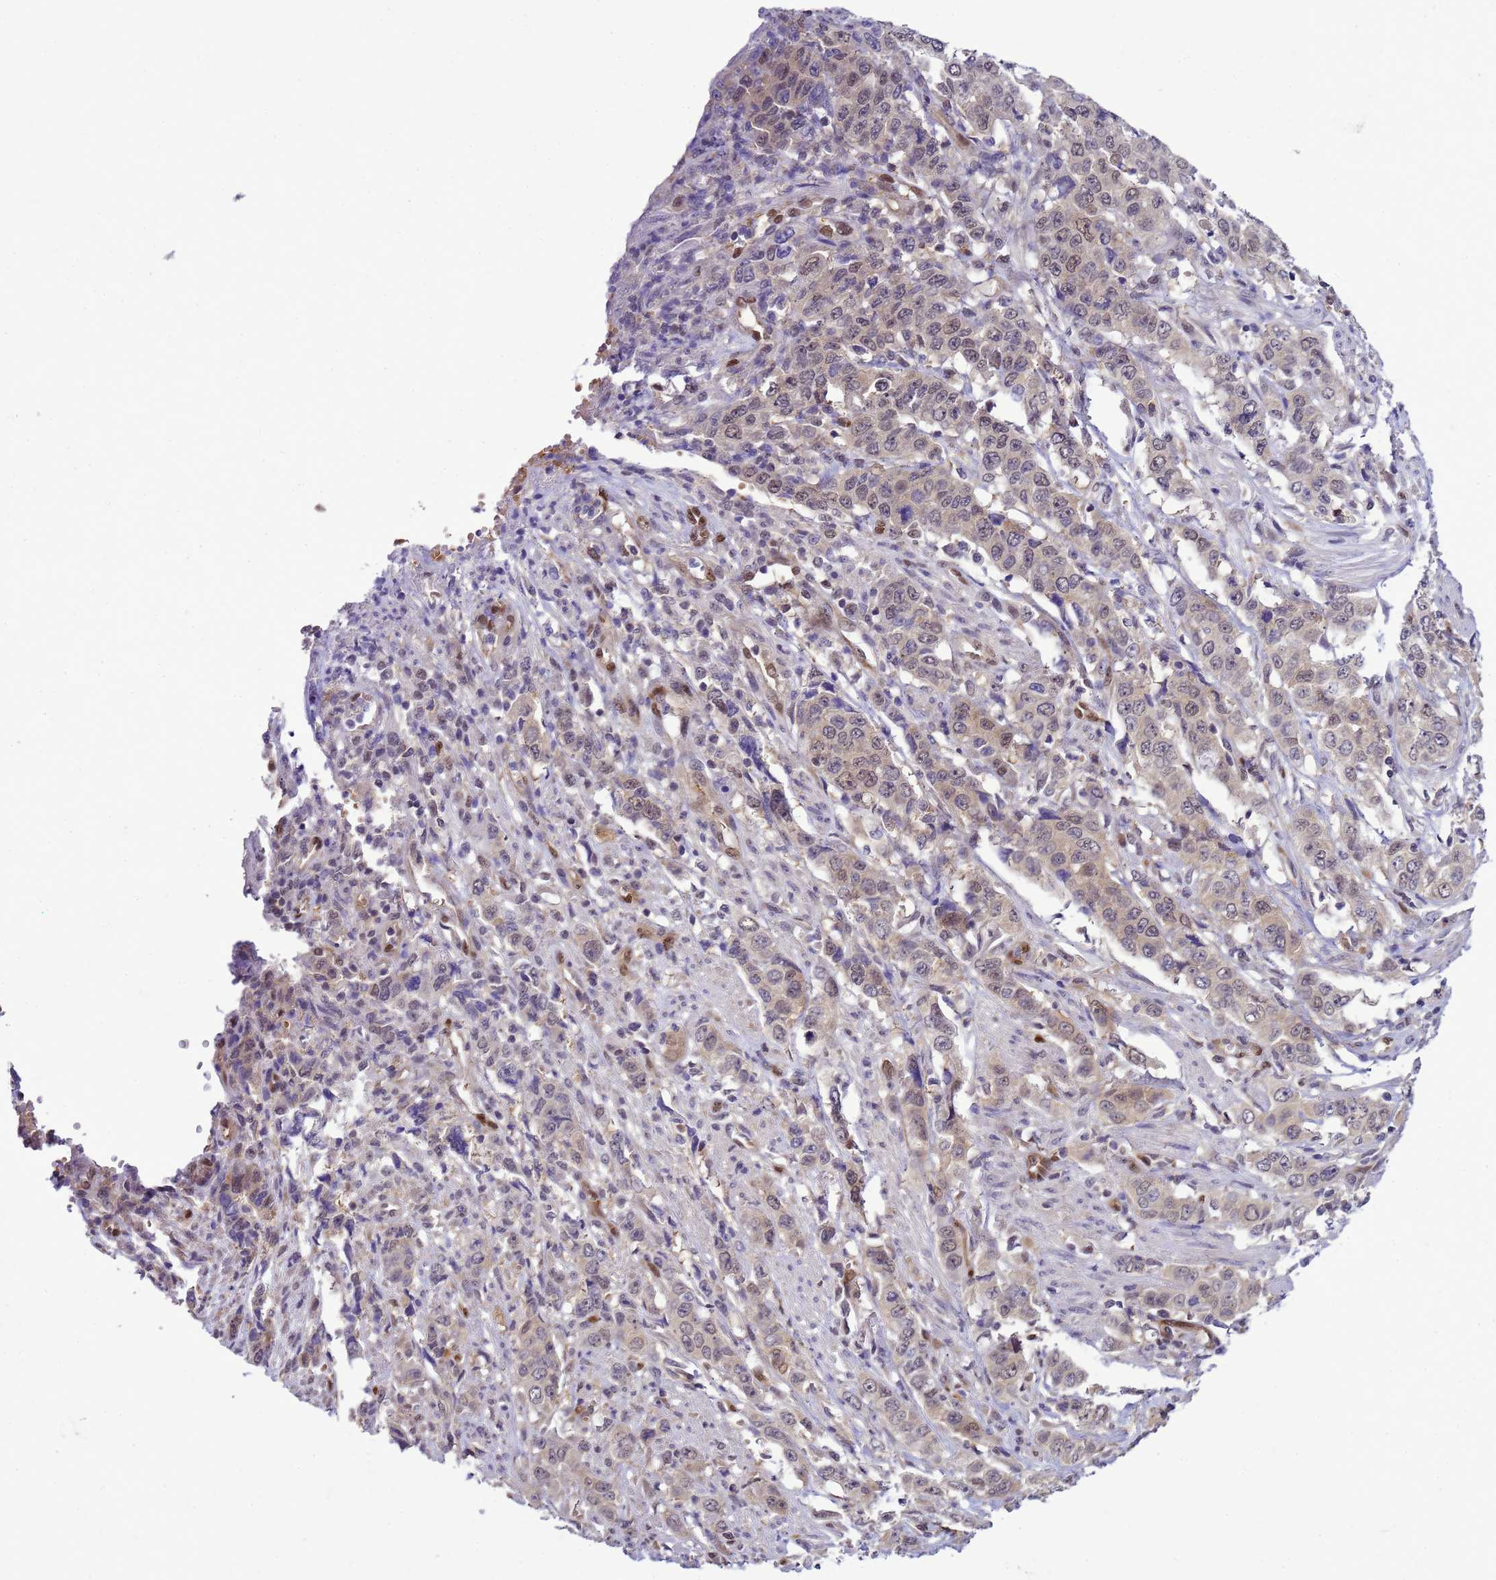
{"staining": {"intensity": "weak", "quantity": "25%-75%", "location": "cytoplasmic/membranous,nuclear"}, "tissue": "stomach cancer", "cell_type": "Tumor cells", "image_type": "cancer", "snomed": [{"axis": "morphology", "description": "Adenocarcinoma, NOS"}, {"axis": "topography", "description": "Stomach, upper"}], "caption": "Stomach cancer (adenocarcinoma) stained with a protein marker exhibits weak staining in tumor cells.", "gene": "DDI2", "patient": {"sex": "male", "age": 62}}